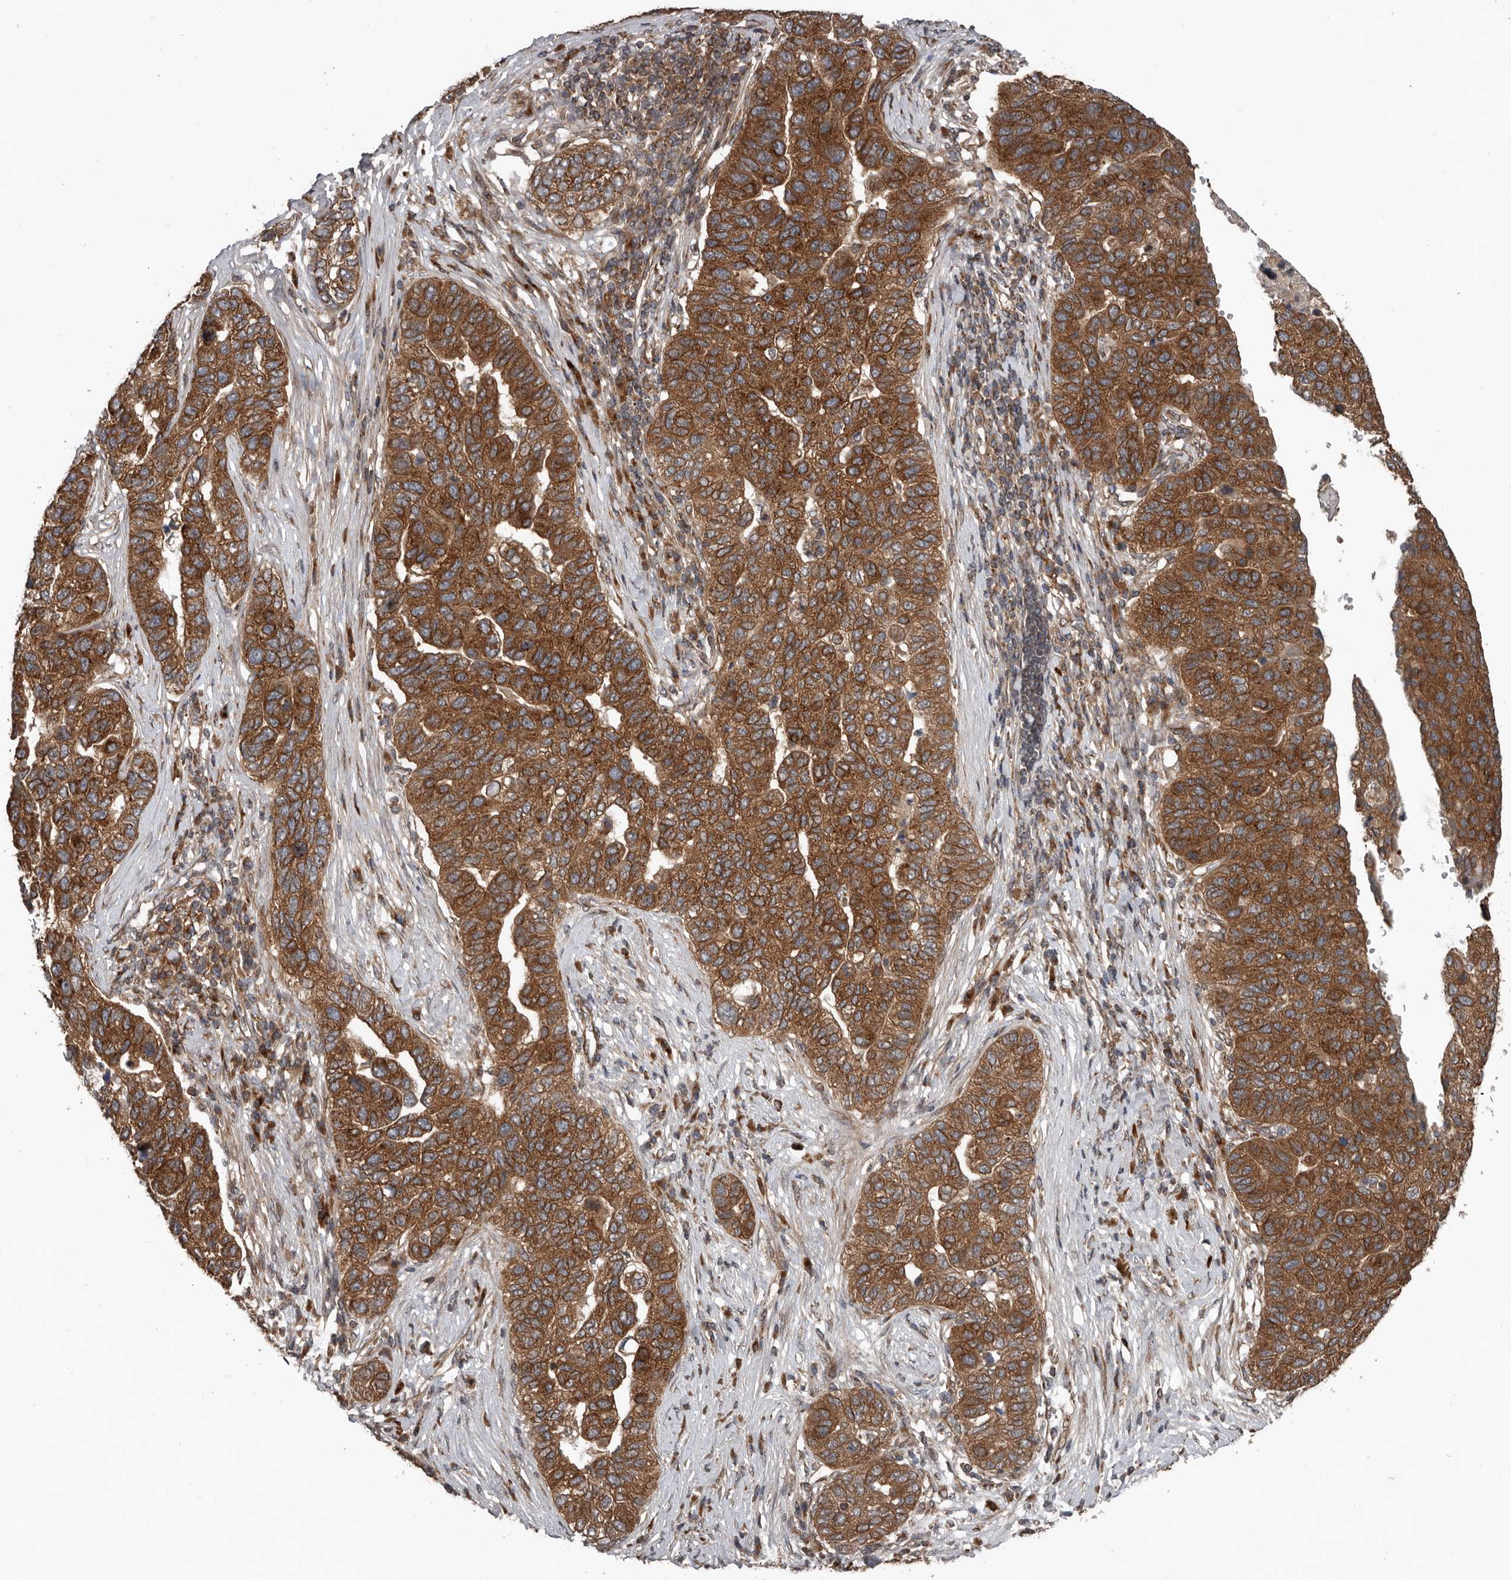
{"staining": {"intensity": "strong", "quantity": ">75%", "location": "cytoplasmic/membranous"}, "tissue": "pancreatic cancer", "cell_type": "Tumor cells", "image_type": "cancer", "snomed": [{"axis": "morphology", "description": "Adenocarcinoma, NOS"}, {"axis": "topography", "description": "Pancreas"}], "caption": "This is a micrograph of immunohistochemistry staining of pancreatic cancer, which shows strong expression in the cytoplasmic/membranous of tumor cells.", "gene": "CCDC190", "patient": {"sex": "female", "age": 61}}